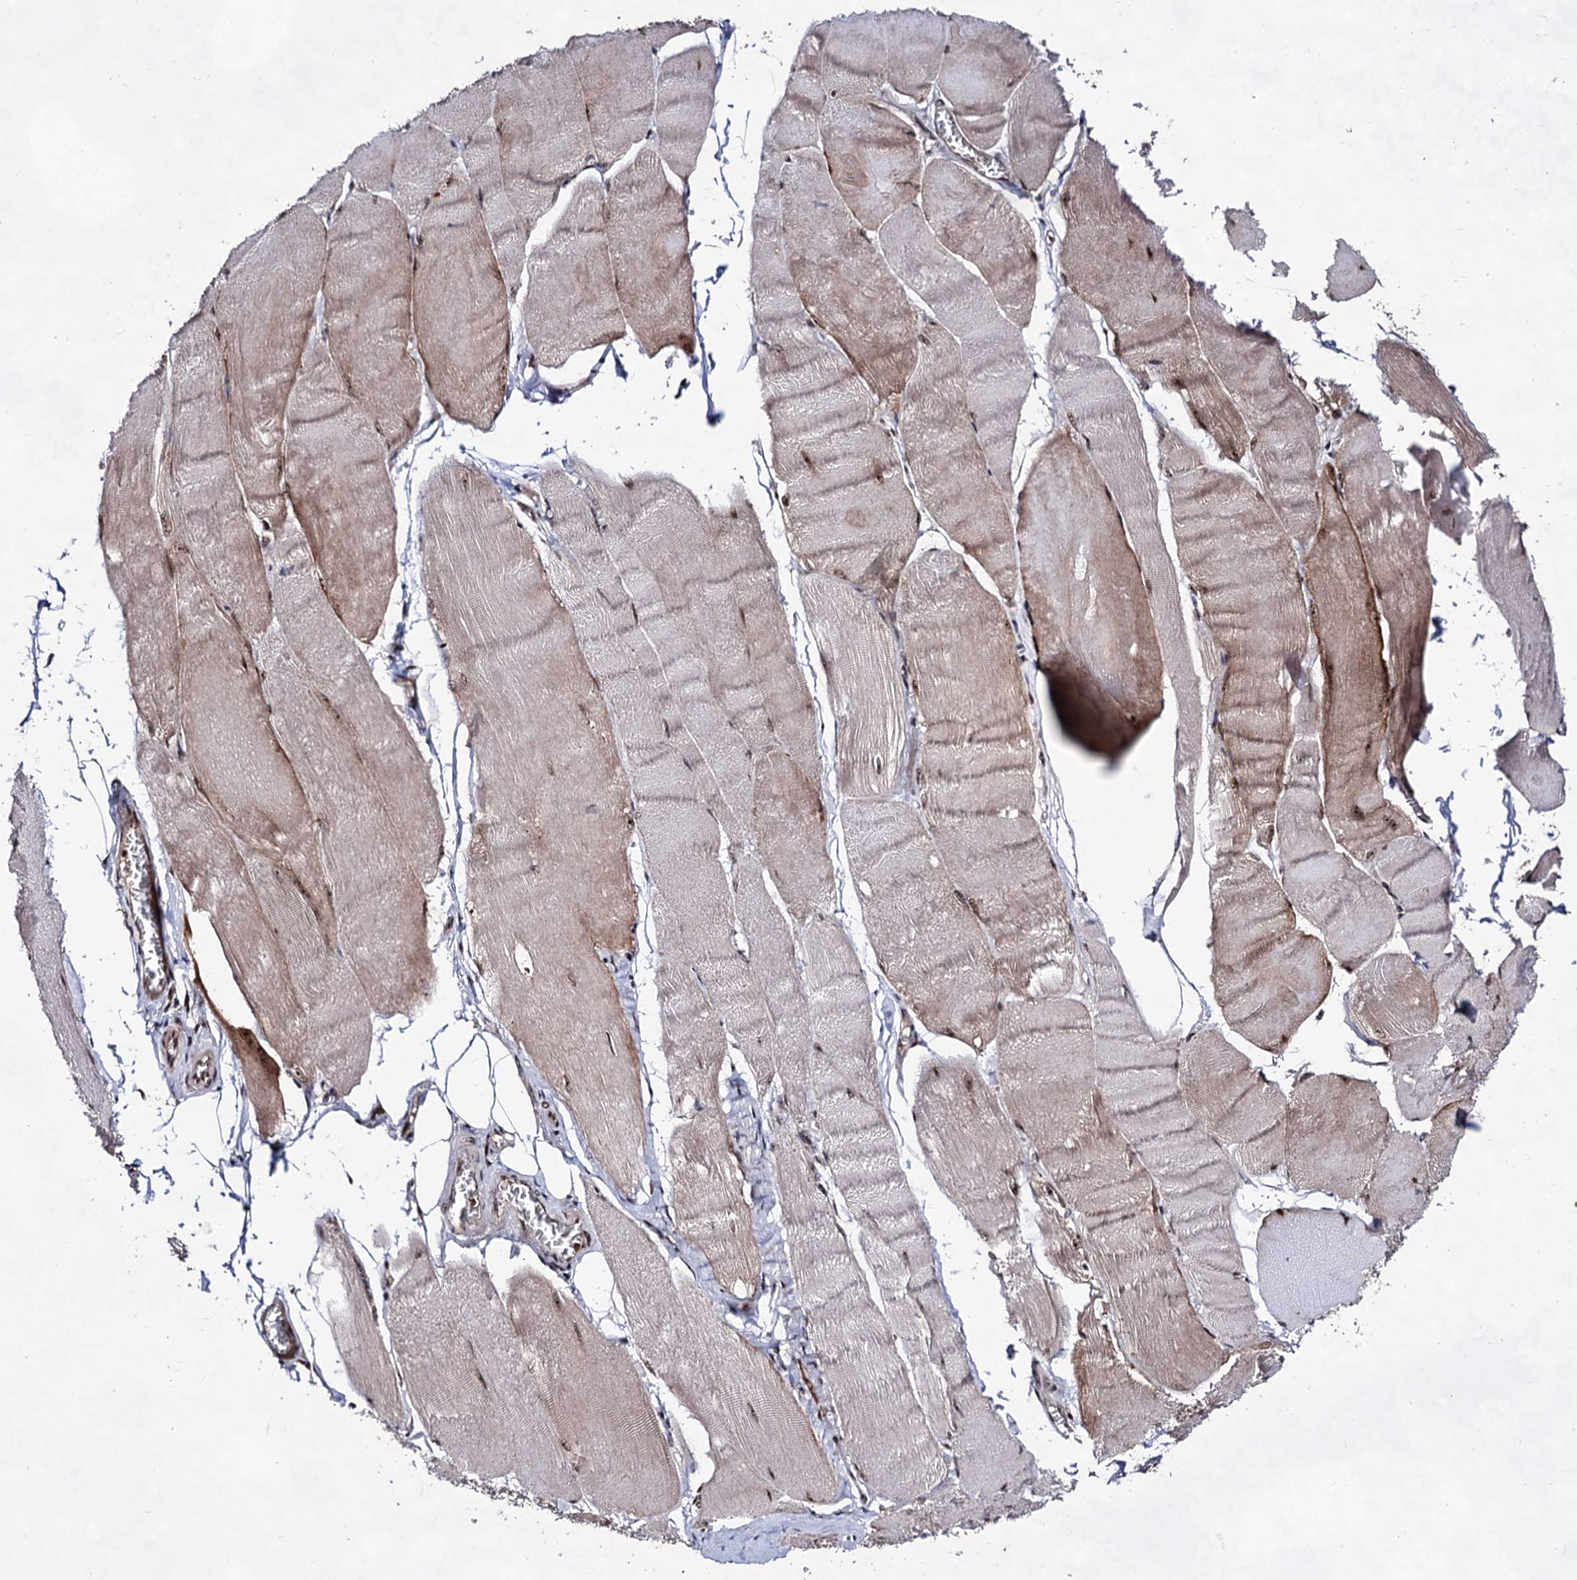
{"staining": {"intensity": "moderate", "quantity": ">75%", "location": "cytoplasmic/membranous,nuclear"}, "tissue": "skeletal muscle", "cell_type": "Myocytes", "image_type": "normal", "snomed": [{"axis": "morphology", "description": "Normal tissue, NOS"}, {"axis": "morphology", "description": "Basal cell carcinoma"}, {"axis": "topography", "description": "Skeletal muscle"}], "caption": "Brown immunohistochemical staining in normal human skeletal muscle displays moderate cytoplasmic/membranous,nuclear staining in about >75% of myocytes. The protein is stained brown, and the nuclei are stained in blue (DAB (3,3'-diaminobenzidine) IHC with brightfield microscopy, high magnification).", "gene": "EXOSC10", "patient": {"sex": "female", "age": 64}}